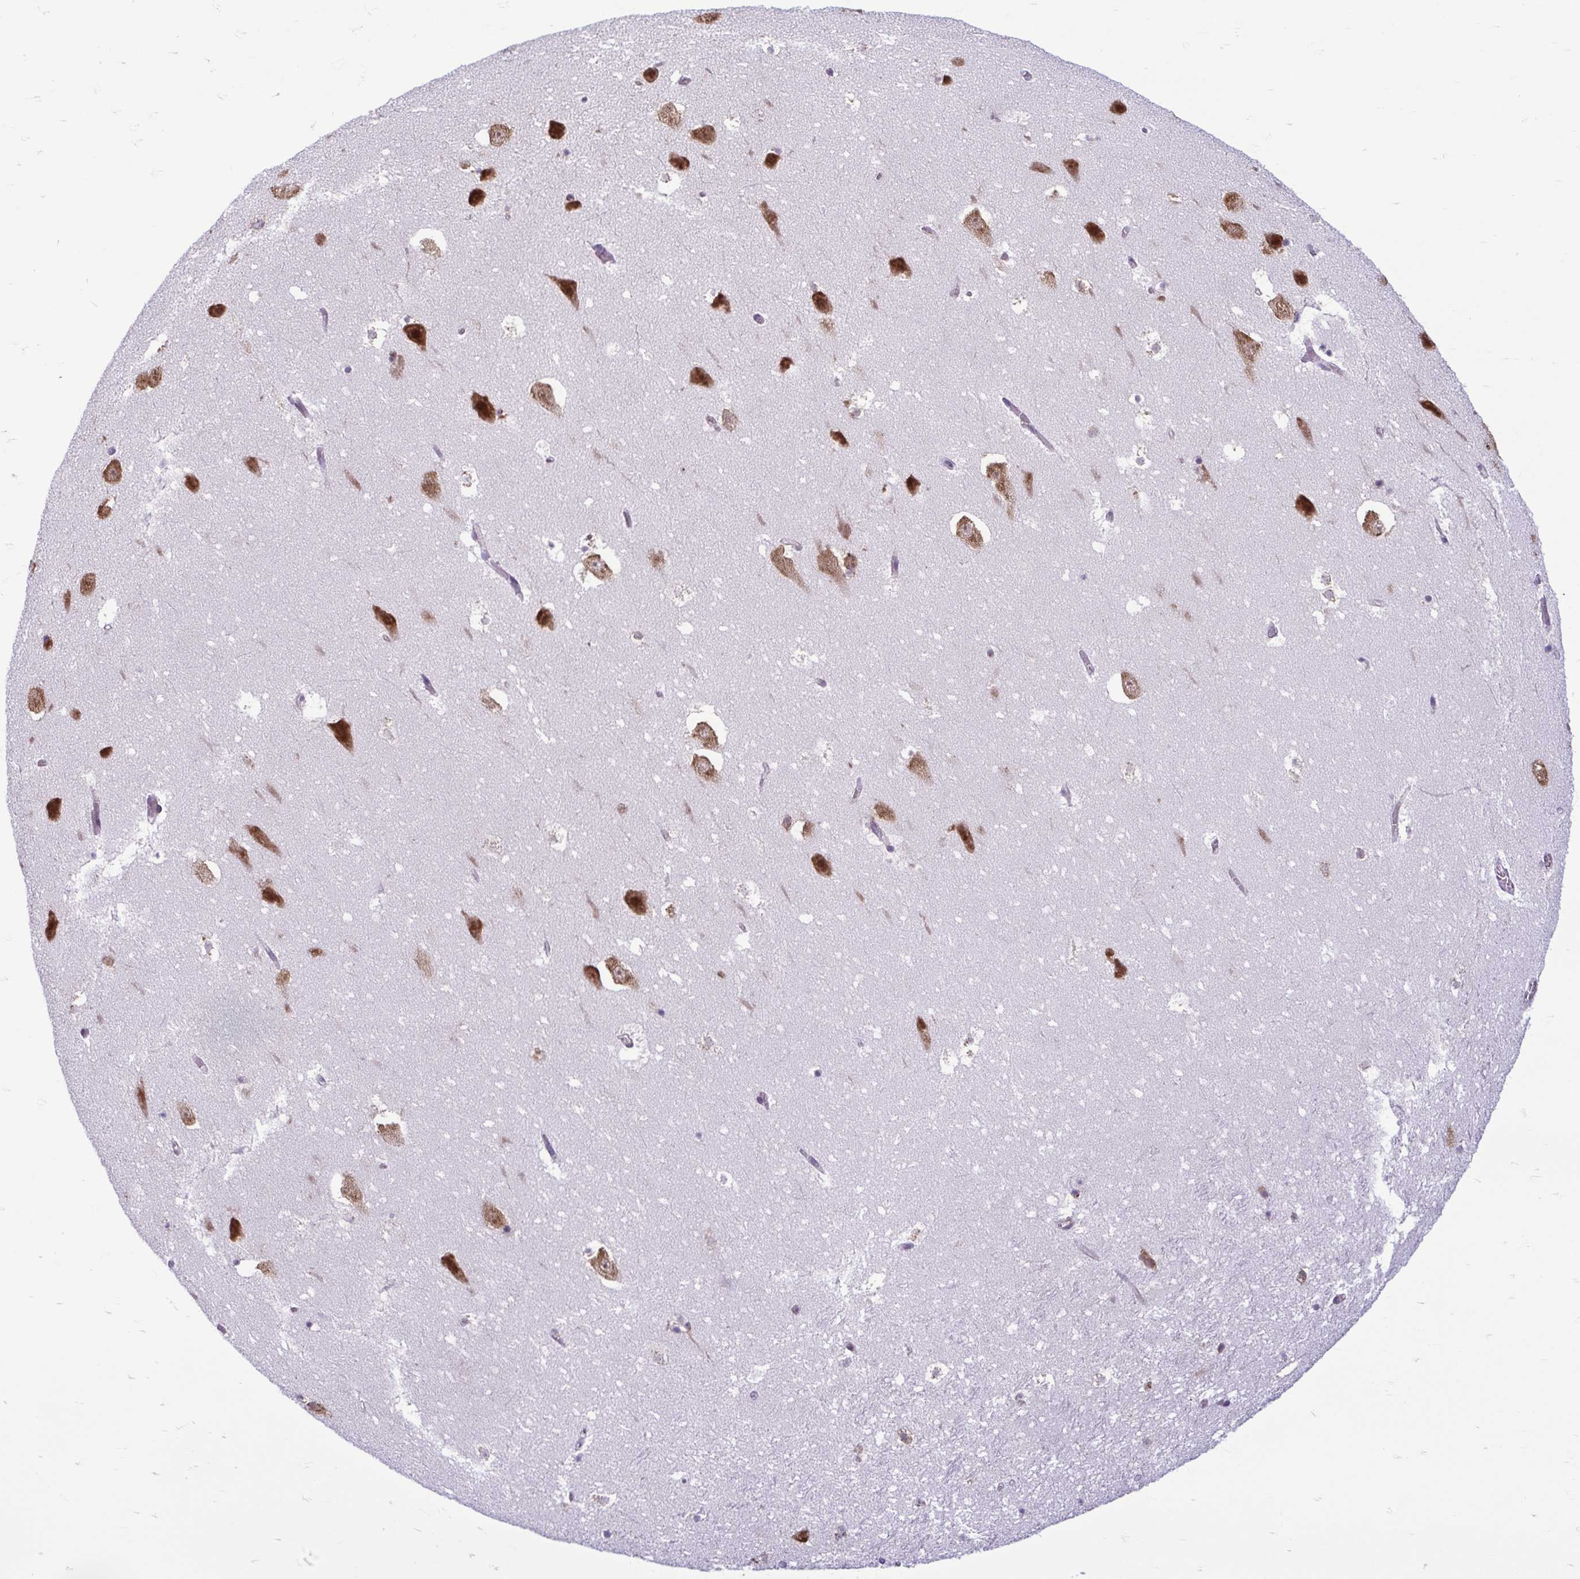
{"staining": {"intensity": "moderate", "quantity": ">75%", "location": "cytoplasmic/membranous"}, "tissue": "hippocampus", "cell_type": "Glial cells", "image_type": "normal", "snomed": [{"axis": "morphology", "description": "Normal tissue, NOS"}, {"axis": "topography", "description": "Hippocampus"}], "caption": "Hippocampus was stained to show a protein in brown. There is medium levels of moderate cytoplasmic/membranous staining in approximately >75% of glial cells. Immunohistochemistry (ihc) stains the protein of interest in brown and the nuclei are stained blue.", "gene": "RPS16", "patient": {"sex": "female", "age": 42}}